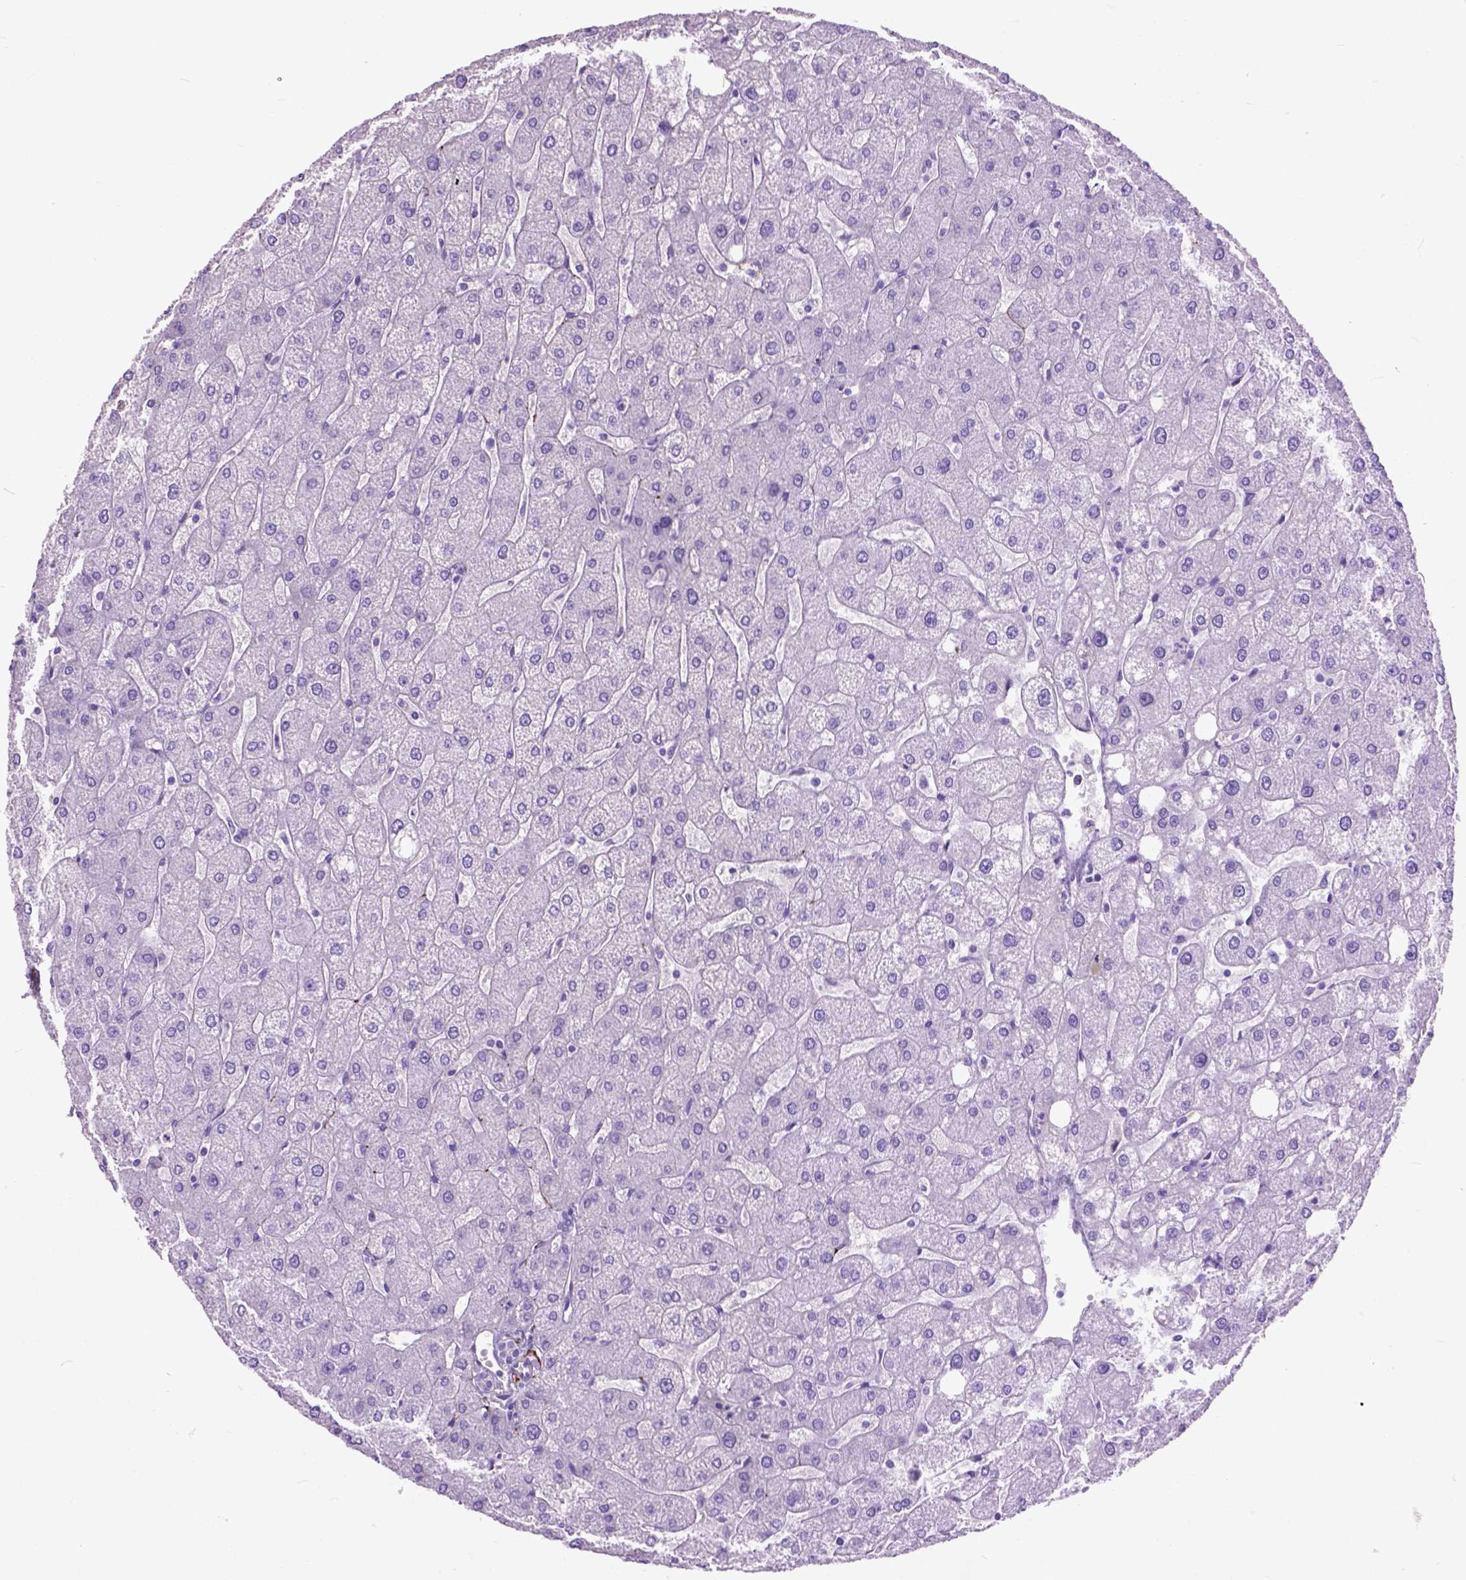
{"staining": {"intensity": "negative", "quantity": "none", "location": "none"}, "tissue": "liver", "cell_type": "Cholangiocytes", "image_type": "normal", "snomed": [{"axis": "morphology", "description": "Normal tissue, NOS"}, {"axis": "topography", "description": "Liver"}], "caption": "Immunohistochemistry (IHC) micrograph of benign liver stained for a protein (brown), which shows no expression in cholangiocytes. The staining is performed using DAB (3,3'-diaminobenzidine) brown chromogen with nuclei counter-stained in using hematoxylin.", "gene": "MAPT", "patient": {"sex": "male", "age": 67}}